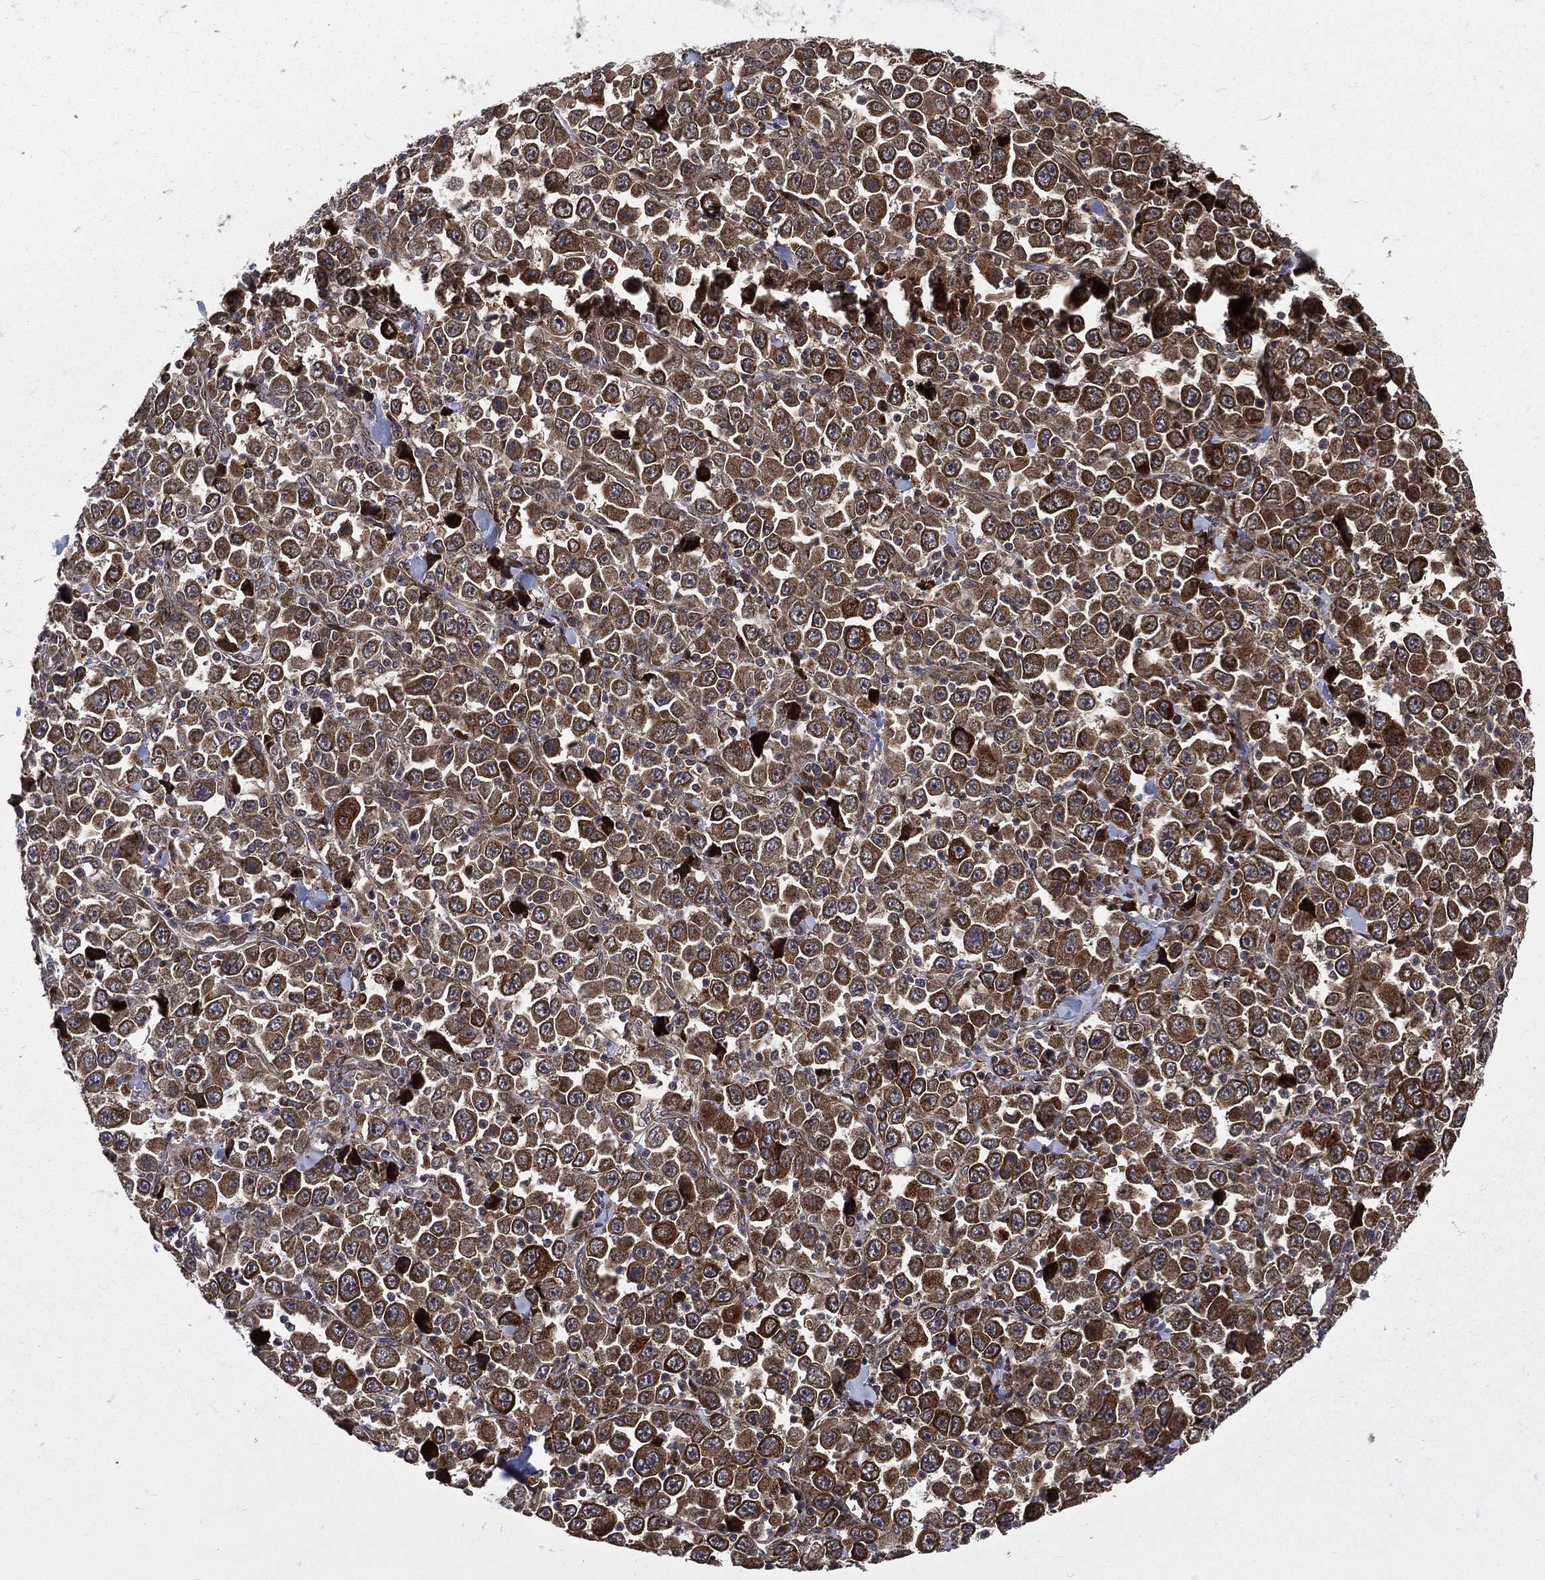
{"staining": {"intensity": "strong", "quantity": "25%-75%", "location": "cytoplasmic/membranous"}, "tissue": "stomach cancer", "cell_type": "Tumor cells", "image_type": "cancer", "snomed": [{"axis": "morphology", "description": "Normal tissue, NOS"}, {"axis": "morphology", "description": "Adenocarcinoma, NOS"}, {"axis": "topography", "description": "Stomach, upper"}, {"axis": "topography", "description": "Stomach"}], "caption": "IHC (DAB) staining of human stomach cancer (adenocarcinoma) displays strong cytoplasmic/membranous protein staining in about 25%-75% of tumor cells.", "gene": "RAB11FIP4", "patient": {"sex": "male", "age": 59}}